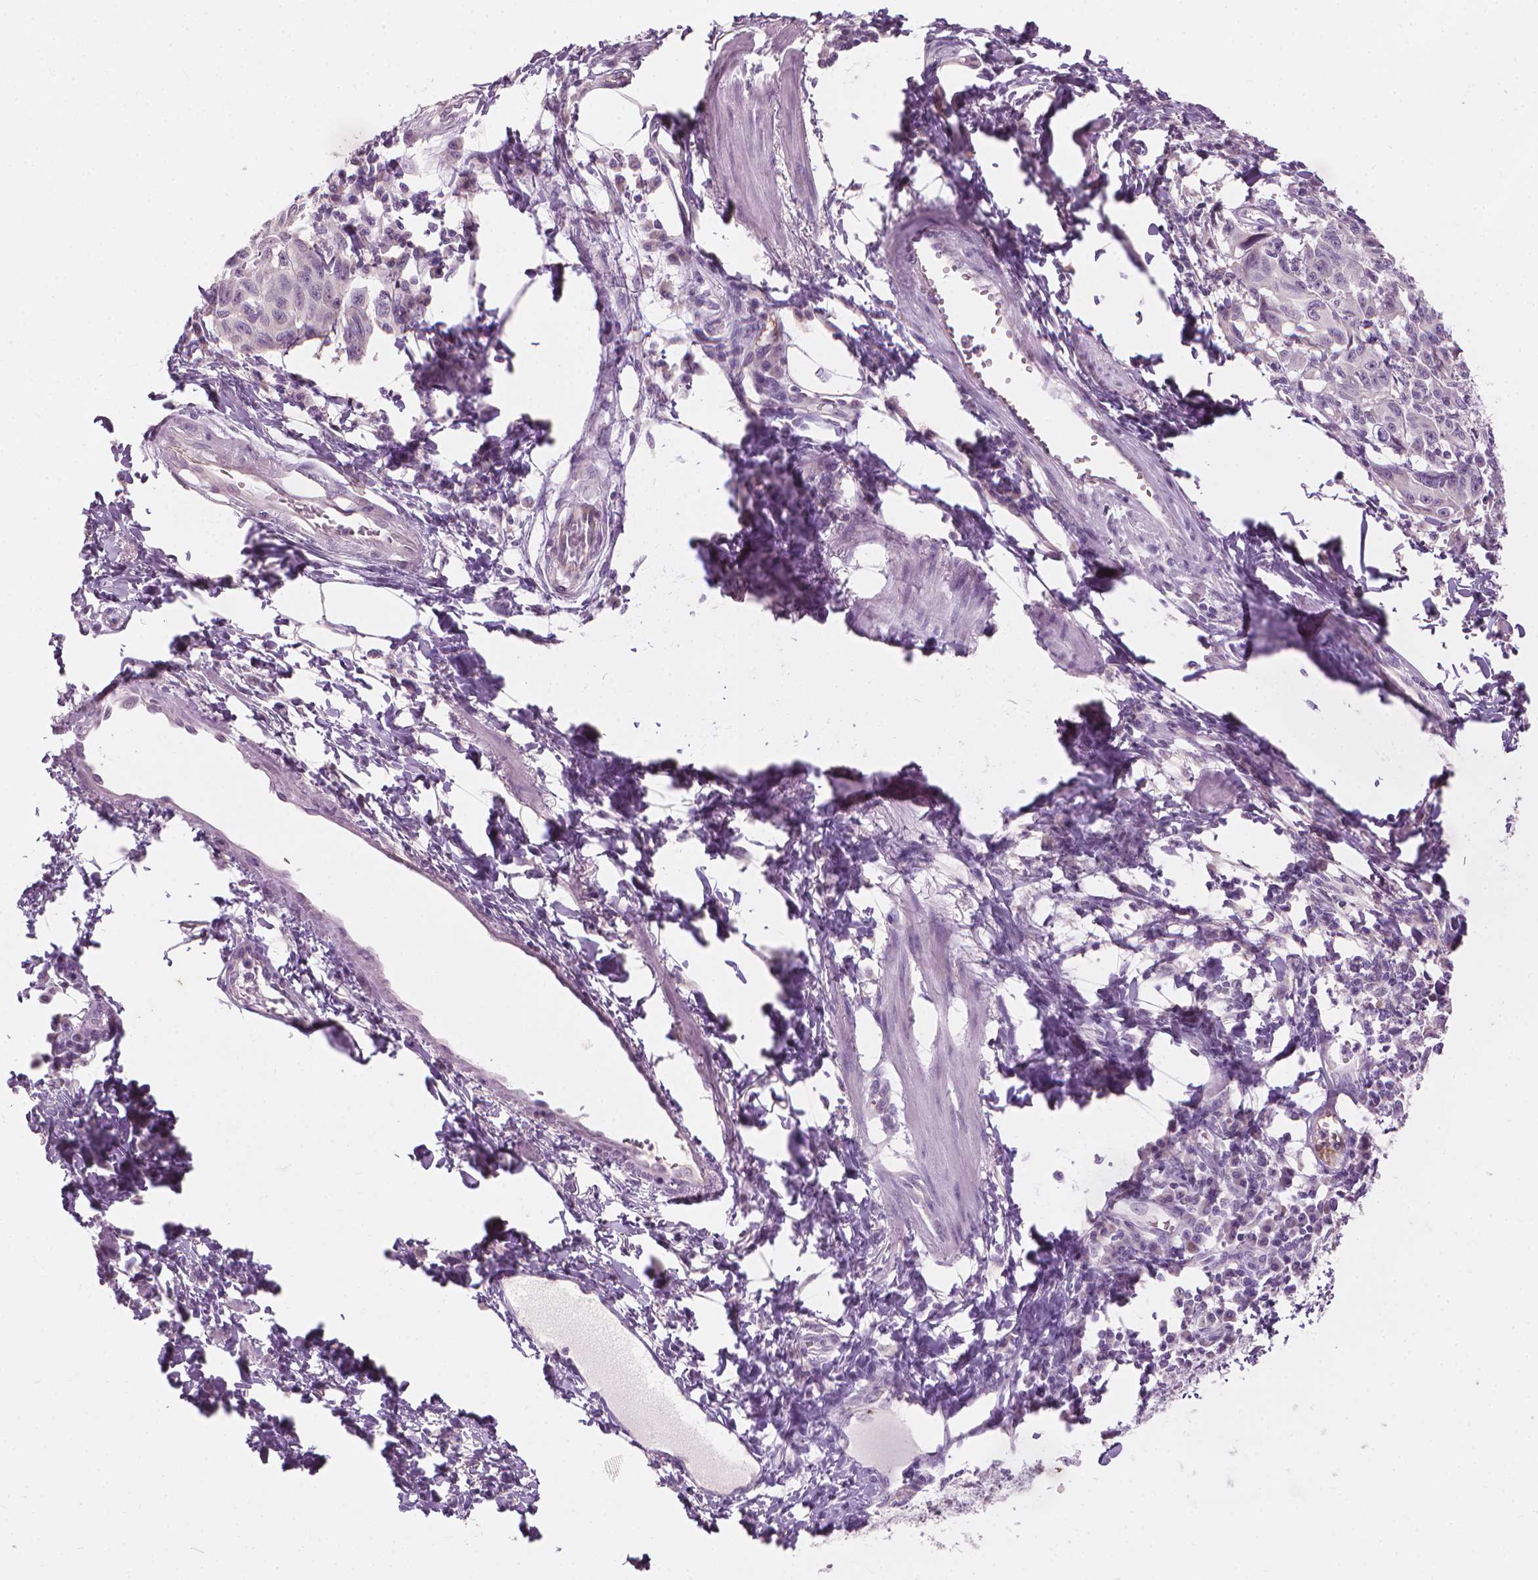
{"staining": {"intensity": "negative", "quantity": "none", "location": "none"}, "tissue": "melanoma", "cell_type": "Tumor cells", "image_type": "cancer", "snomed": [{"axis": "morphology", "description": "Malignant melanoma, NOS"}, {"axis": "topography", "description": "Vulva, labia, clitoris and Bartholin´s gland, NO"}], "caption": "The image demonstrates no significant staining in tumor cells of melanoma.", "gene": "CFAP126", "patient": {"sex": "female", "age": 75}}